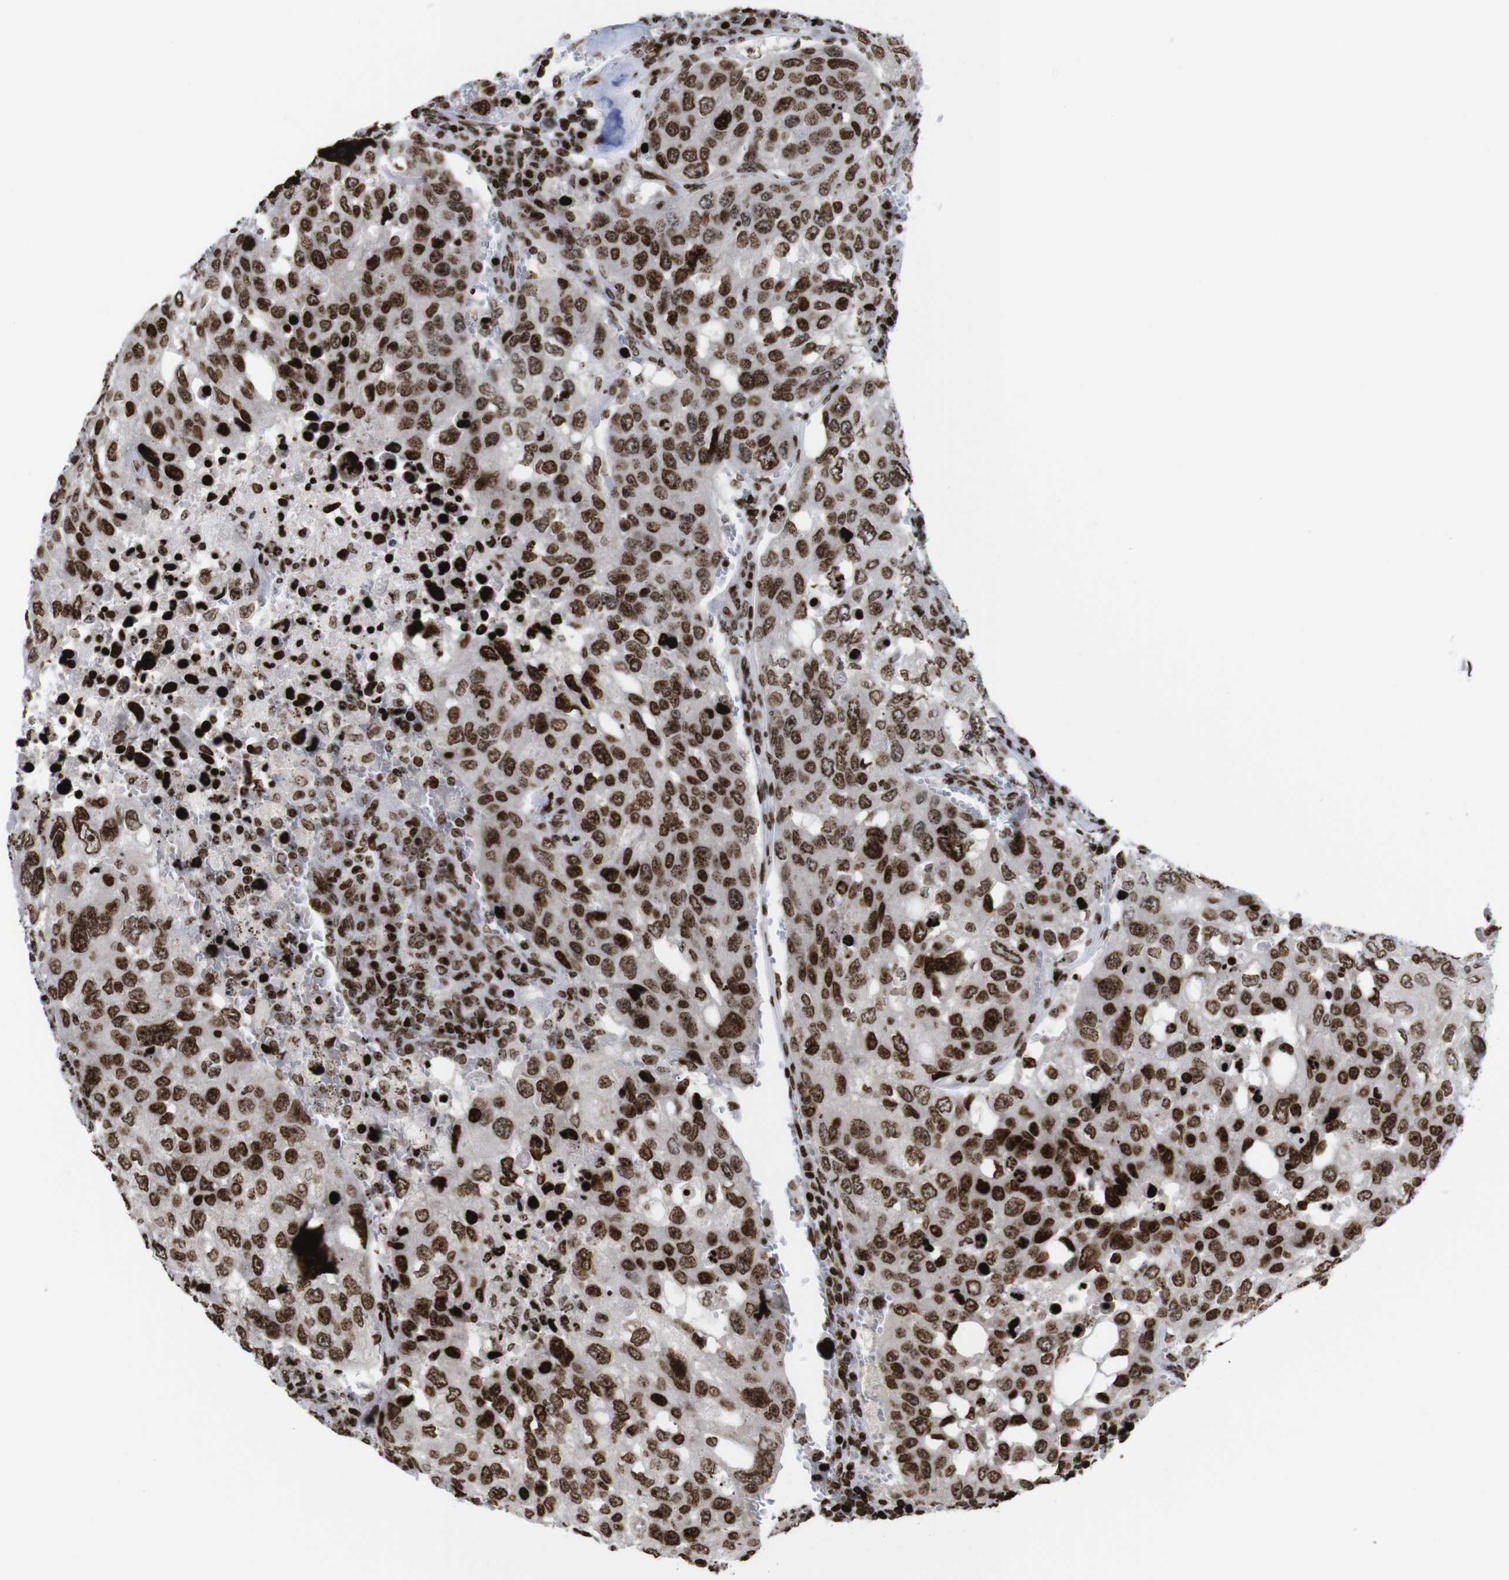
{"staining": {"intensity": "strong", "quantity": ">75%", "location": "cytoplasmic/membranous,nuclear"}, "tissue": "urothelial cancer", "cell_type": "Tumor cells", "image_type": "cancer", "snomed": [{"axis": "morphology", "description": "Urothelial carcinoma, High grade"}, {"axis": "topography", "description": "Lymph node"}, {"axis": "topography", "description": "Urinary bladder"}], "caption": "Immunohistochemistry of human high-grade urothelial carcinoma displays high levels of strong cytoplasmic/membranous and nuclear positivity in approximately >75% of tumor cells.", "gene": "H1-4", "patient": {"sex": "male", "age": 51}}